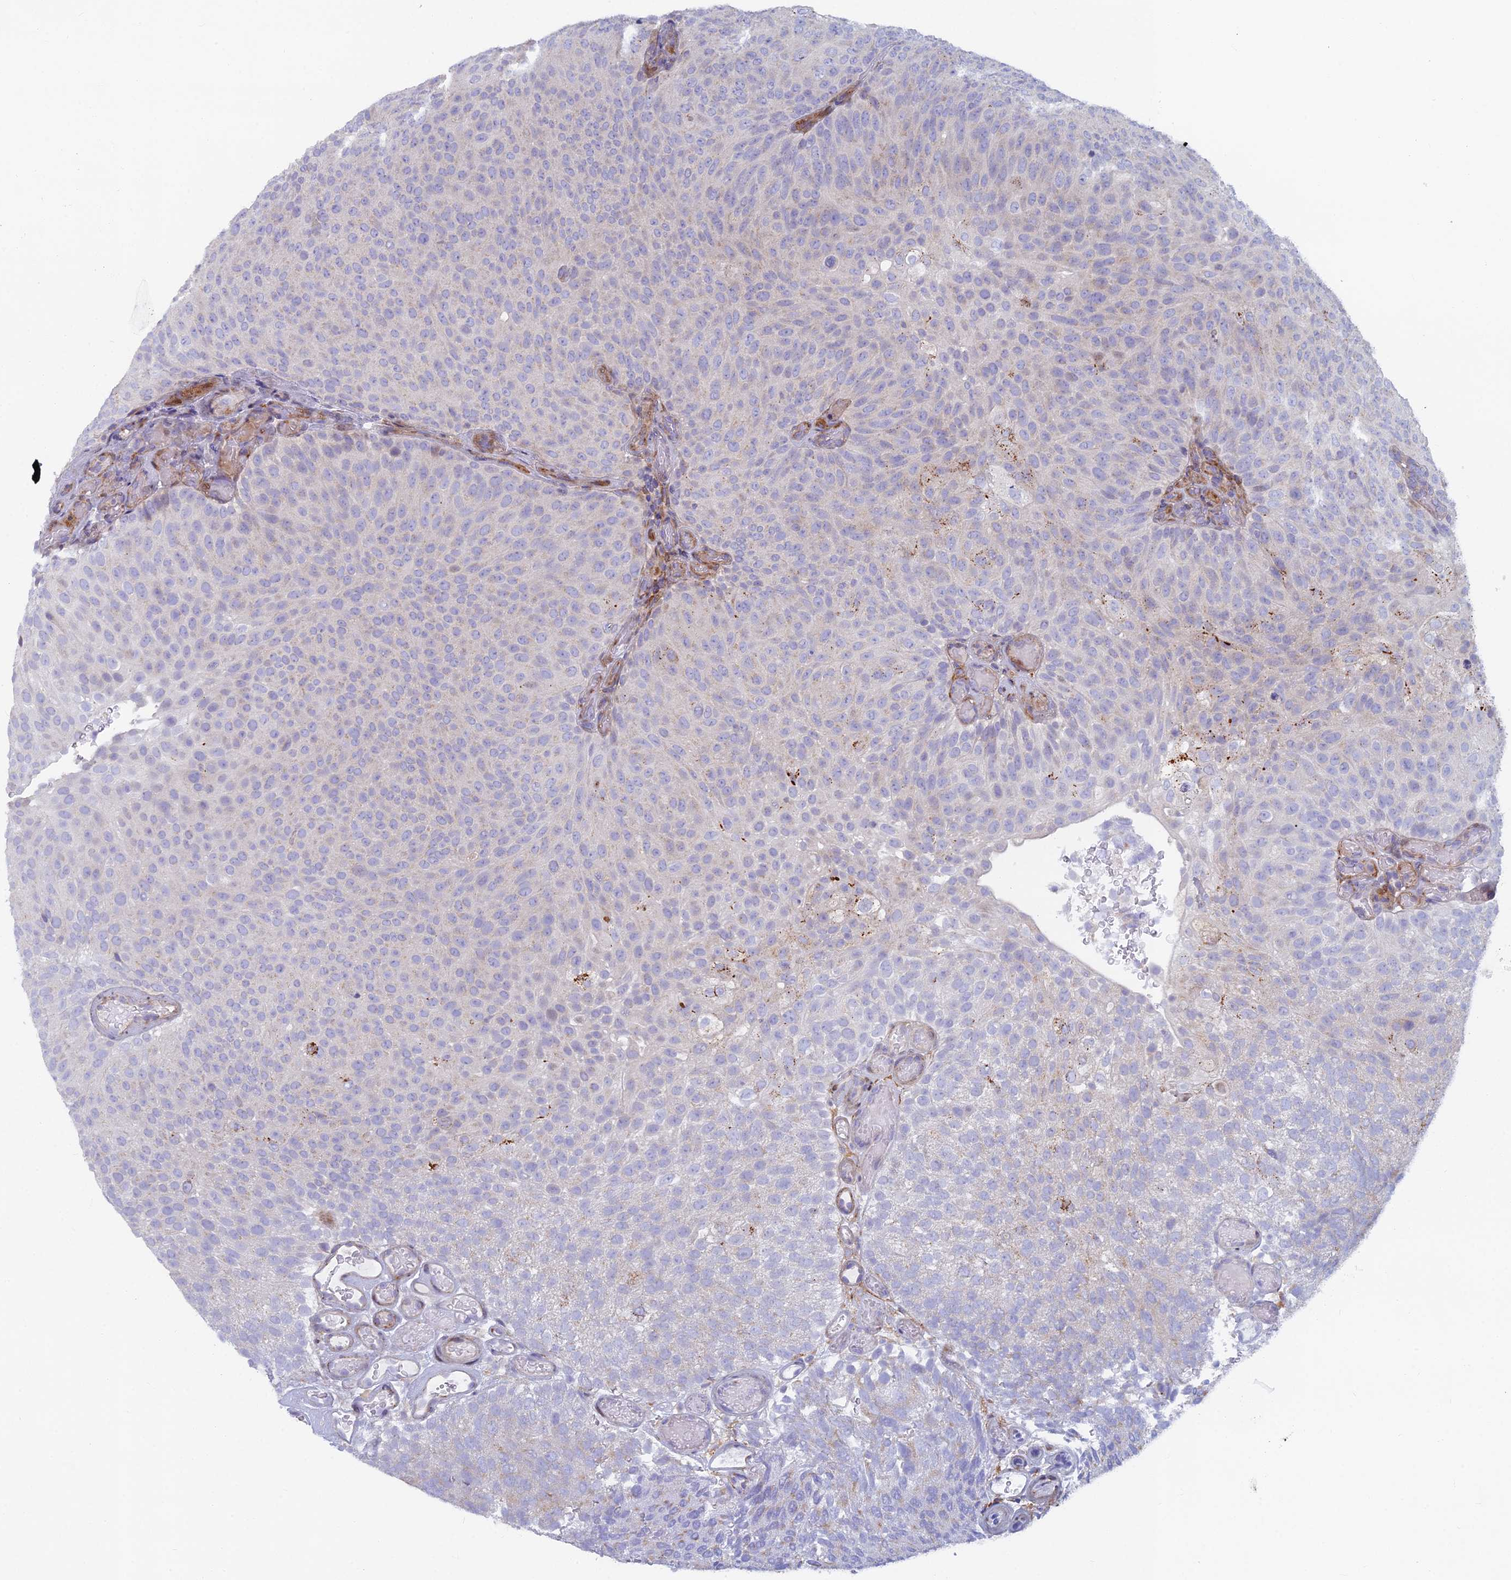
{"staining": {"intensity": "negative", "quantity": "none", "location": "none"}, "tissue": "urothelial cancer", "cell_type": "Tumor cells", "image_type": "cancer", "snomed": [{"axis": "morphology", "description": "Urothelial carcinoma, Low grade"}, {"axis": "topography", "description": "Urinary bladder"}], "caption": "Human urothelial cancer stained for a protein using immunohistochemistry shows no expression in tumor cells.", "gene": "B9D2", "patient": {"sex": "male", "age": 78}}